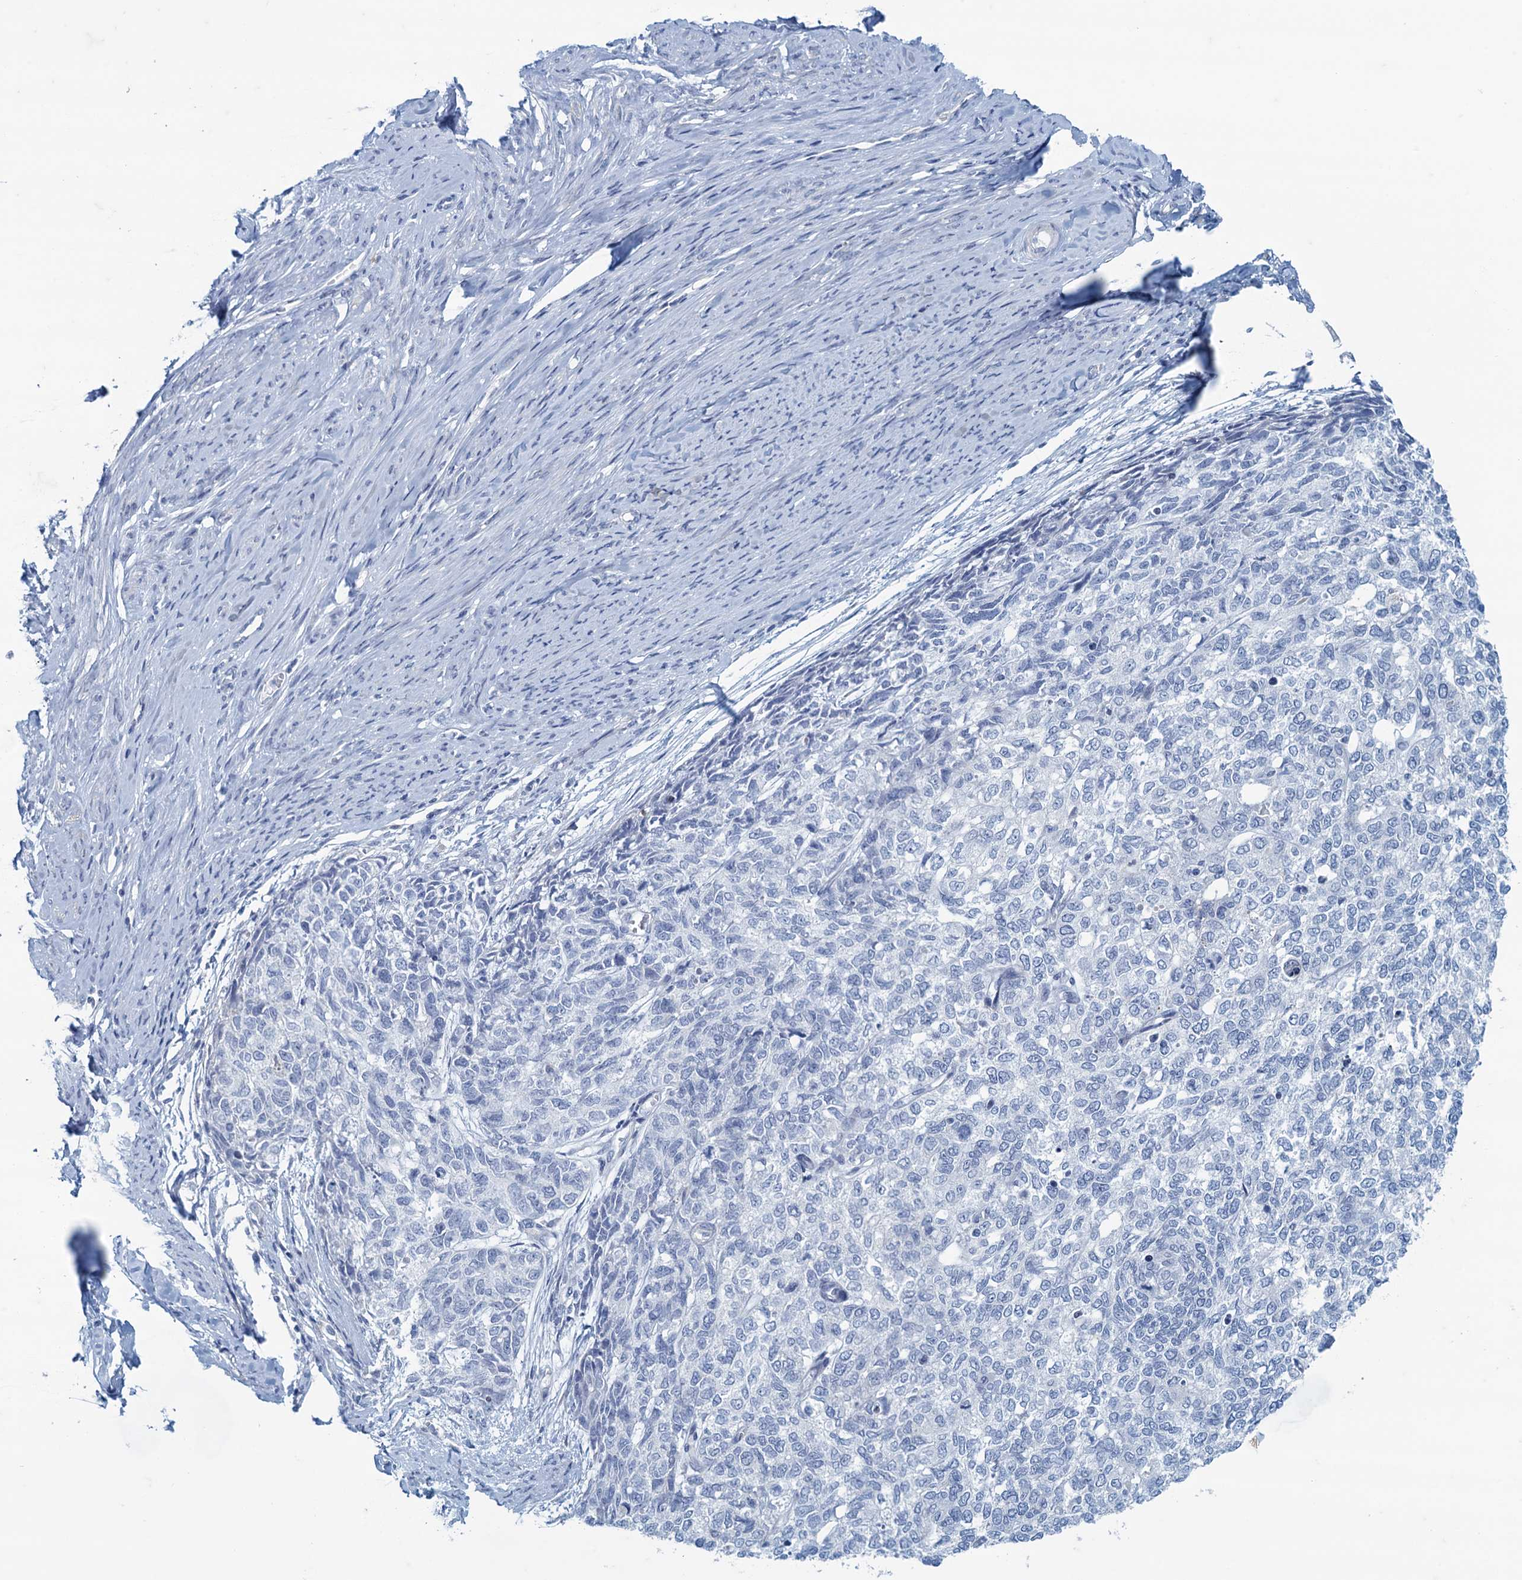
{"staining": {"intensity": "negative", "quantity": "none", "location": "none"}, "tissue": "cervical cancer", "cell_type": "Tumor cells", "image_type": "cancer", "snomed": [{"axis": "morphology", "description": "Squamous cell carcinoma, NOS"}, {"axis": "topography", "description": "Cervix"}], "caption": "Immunohistochemistry (IHC) histopathology image of neoplastic tissue: cervical squamous cell carcinoma stained with DAB displays no significant protein staining in tumor cells. (Stains: DAB (3,3'-diaminobenzidine) immunohistochemistry with hematoxylin counter stain, Microscopy: brightfield microscopy at high magnification).", "gene": "MAP1LC3A", "patient": {"sex": "female", "age": 63}}